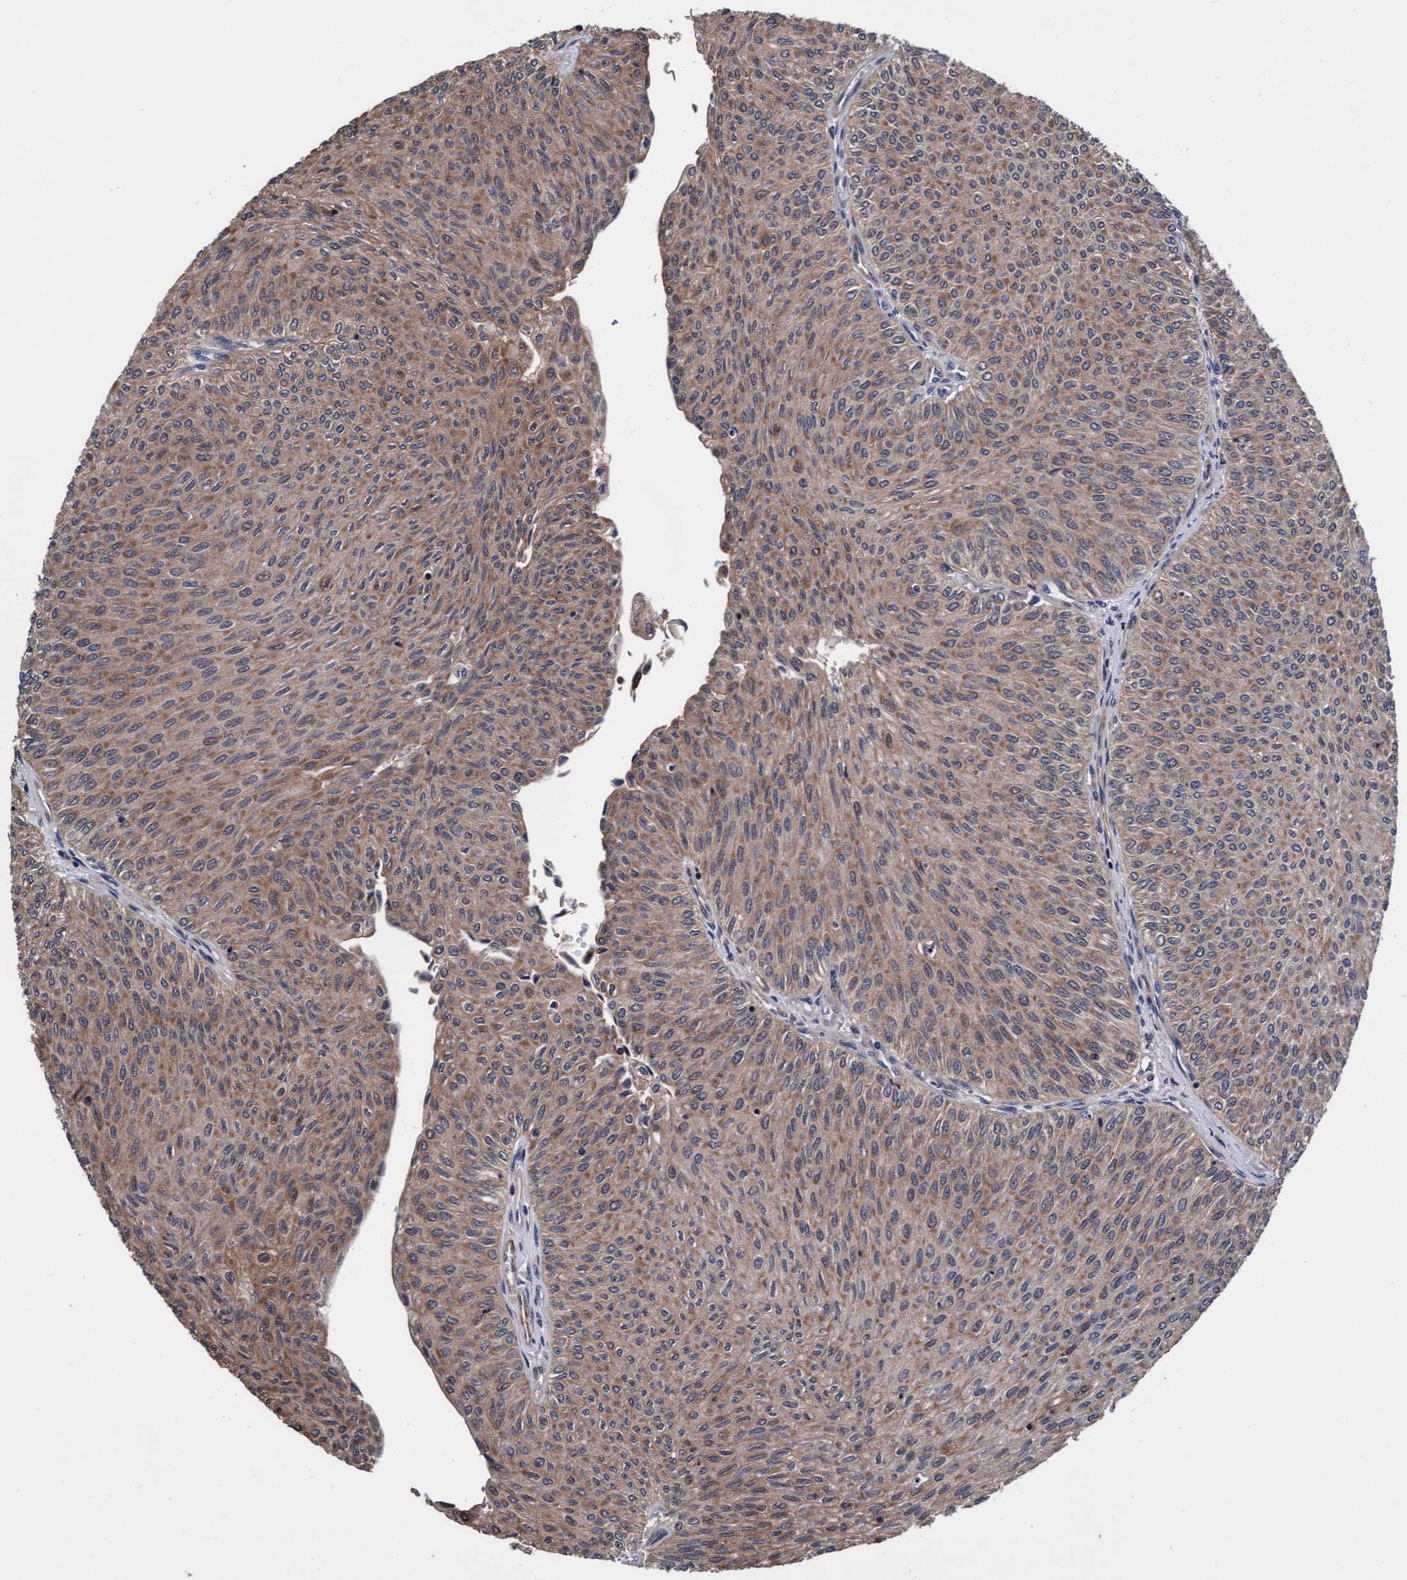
{"staining": {"intensity": "moderate", "quantity": ">75%", "location": "cytoplasmic/membranous"}, "tissue": "urothelial cancer", "cell_type": "Tumor cells", "image_type": "cancer", "snomed": [{"axis": "morphology", "description": "Urothelial carcinoma, Low grade"}, {"axis": "topography", "description": "Urinary bladder"}], "caption": "Urothelial carcinoma (low-grade) stained with DAB immunohistochemistry shows medium levels of moderate cytoplasmic/membranous positivity in approximately >75% of tumor cells.", "gene": "EFCAB13", "patient": {"sex": "male", "age": 78}}